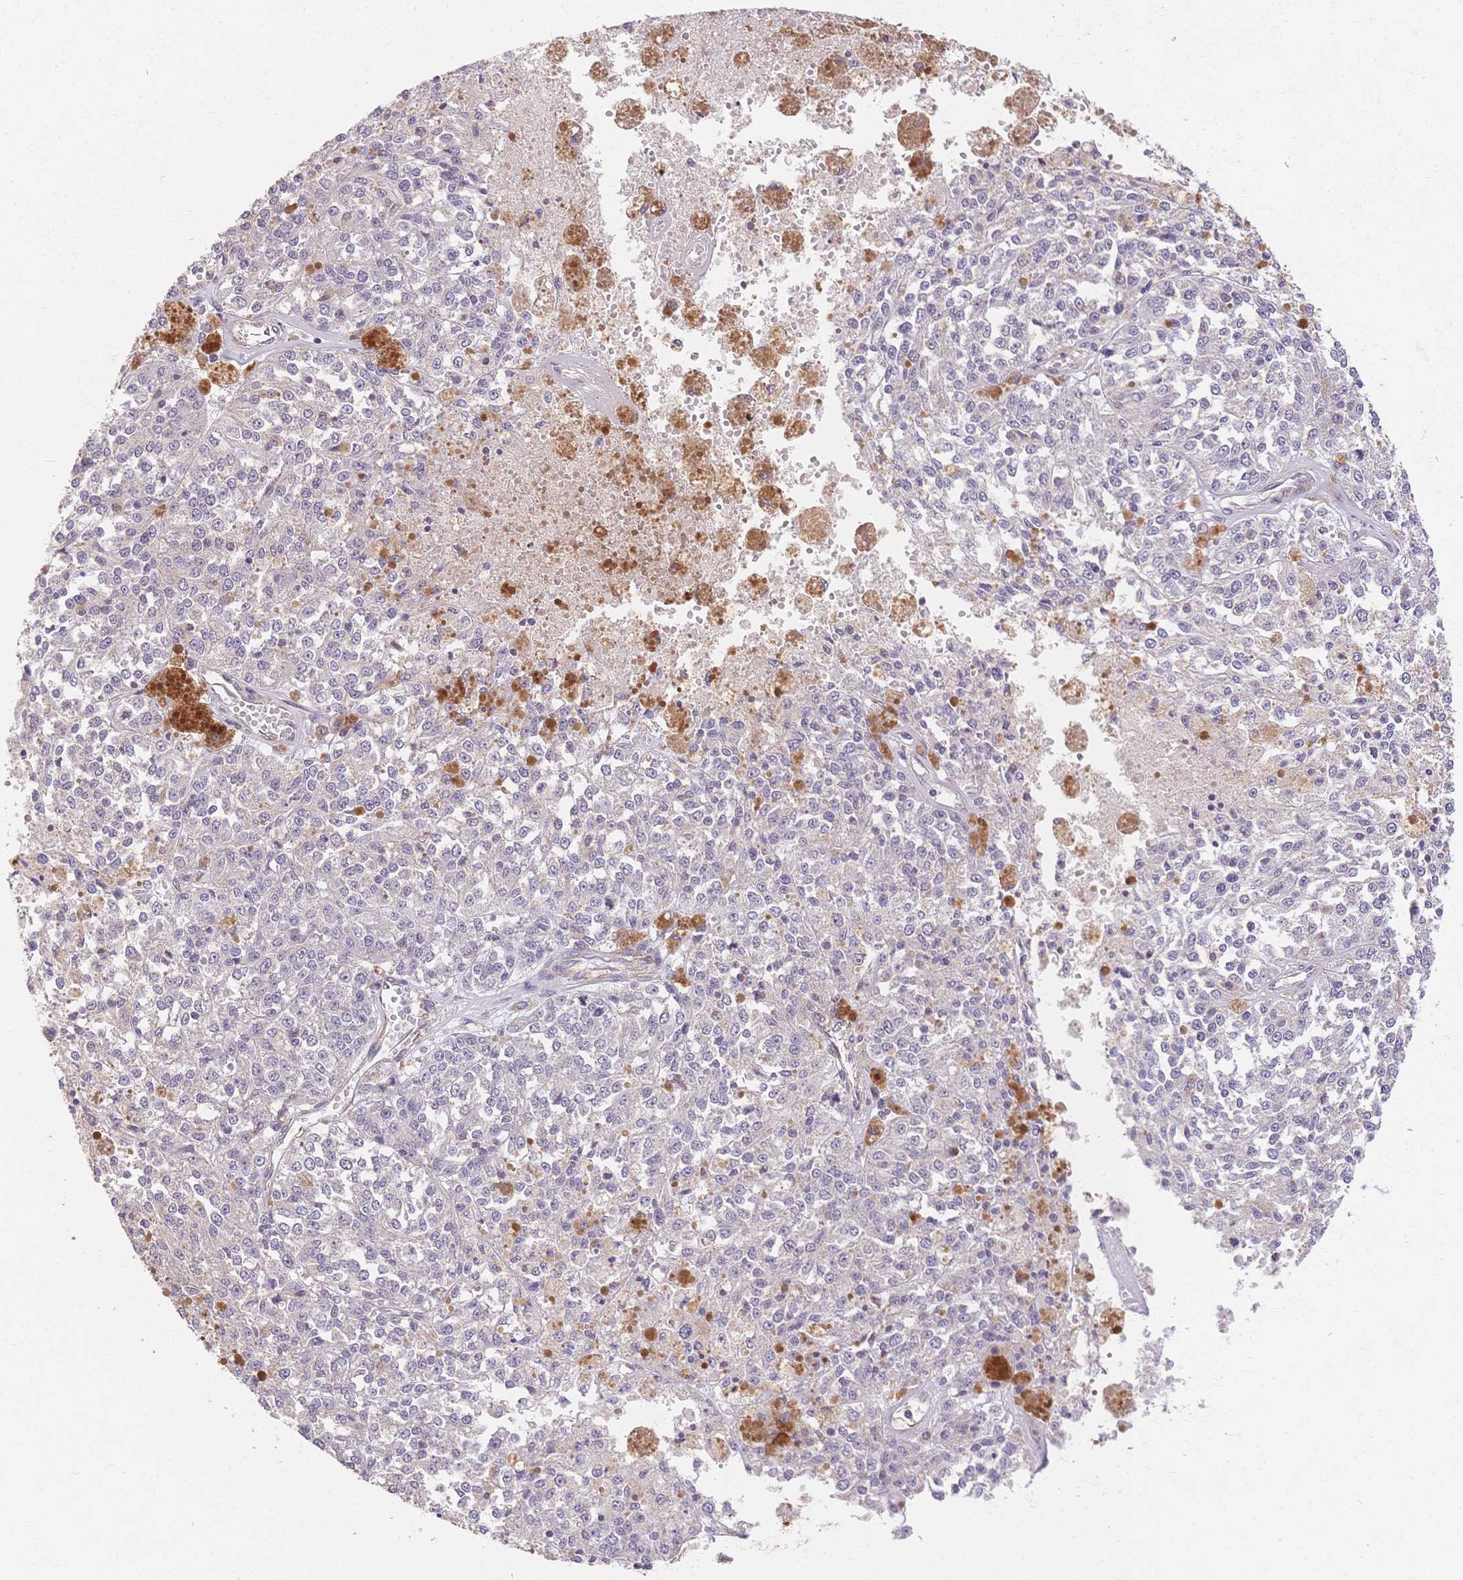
{"staining": {"intensity": "negative", "quantity": "none", "location": "none"}, "tissue": "melanoma", "cell_type": "Tumor cells", "image_type": "cancer", "snomed": [{"axis": "morphology", "description": "Malignant melanoma, Metastatic site"}, {"axis": "topography", "description": "Lymph node"}], "caption": "Immunohistochemical staining of human melanoma shows no significant positivity in tumor cells.", "gene": "HS3ST5", "patient": {"sex": "female", "age": 64}}